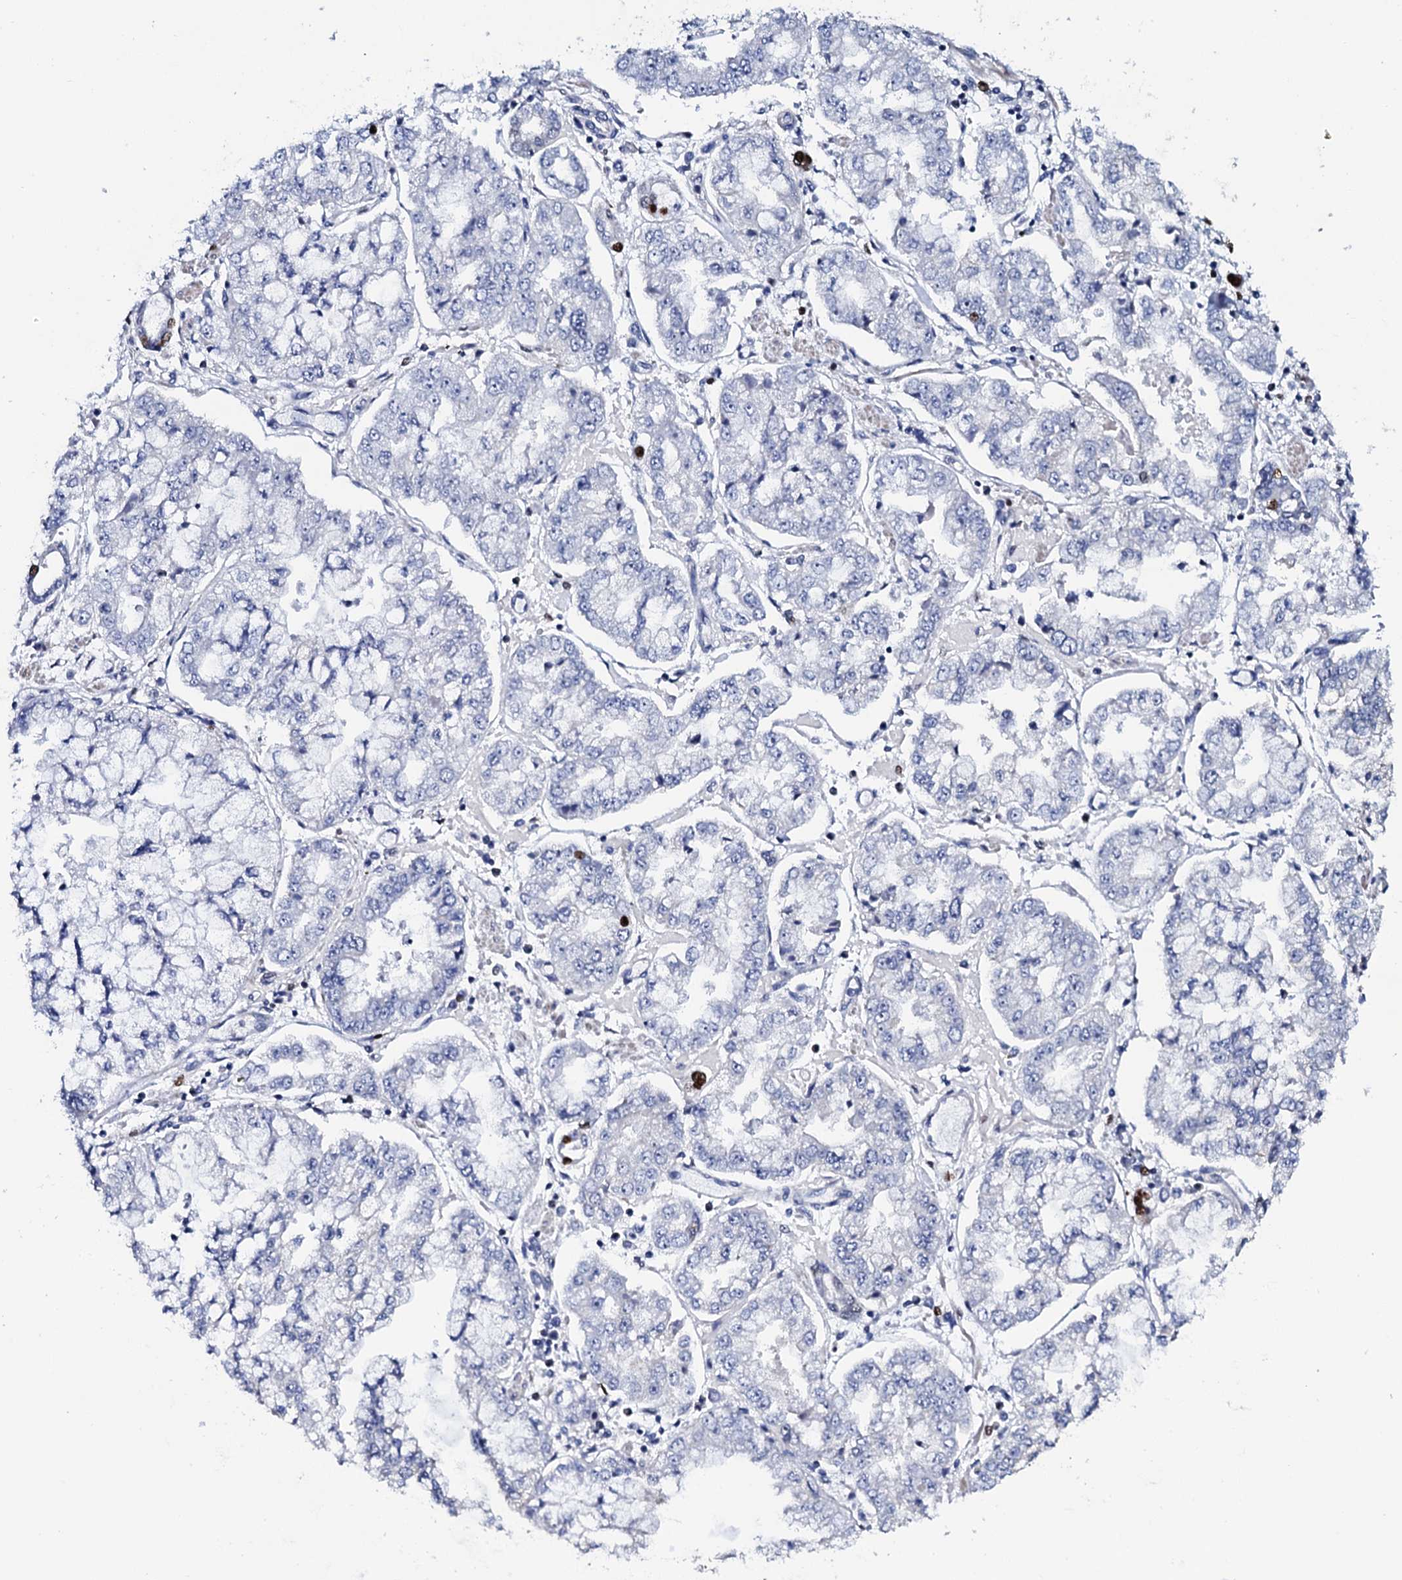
{"staining": {"intensity": "negative", "quantity": "none", "location": "none"}, "tissue": "stomach cancer", "cell_type": "Tumor cells", "image_type": "cancer", "snomed": [{"axis": "morphology", "description": "Adenocarcinoma, NOS"}, {"axis": "topography", "description": "Stomach"}], "caption": "Immunohistochemistry histopathology image of stomach adenocarcinoma stained for a protein (brown), which demonstrates no positivity in tumor cells. (Stains: DAB immunohistochemistry (IHC) with hematoxylin counter stain, Microscopy: brightfield microscopy at high magnification).", "gene": "NPM2", "patient": {"sex": "male", "age": 76}}